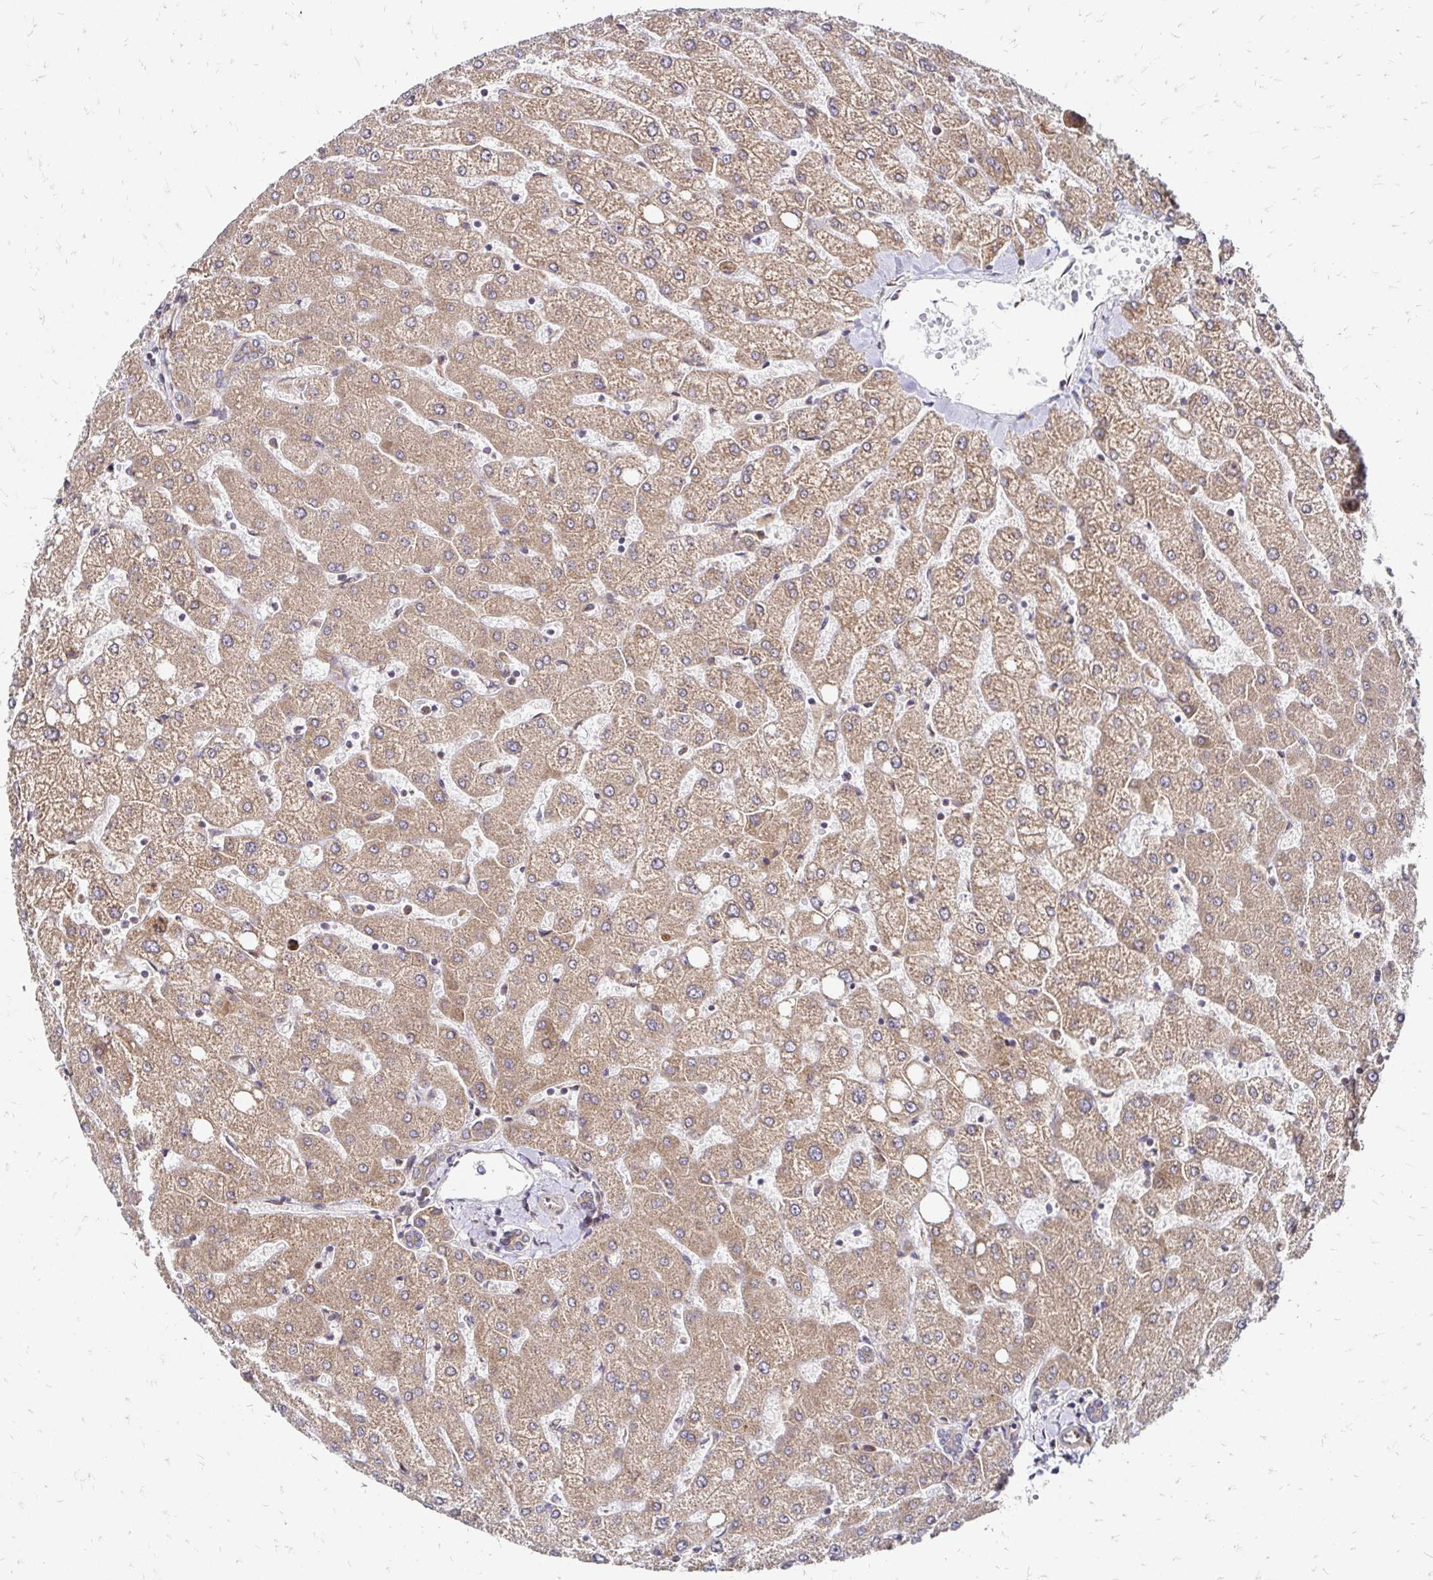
{"staining": {"intensity": "moderate", "quantity": ">75%", "location": "cytoplasmic/membranous"}, "tissue": "liver", "cell_type": "Cholangiocytes", "image_type": "normal", "snomed": [{"axis": "morphology", "description": "Normal tissue, NOS"}, {"axis": "topography", "description": "Liver"}], "caption": "Brown immunohistochemical staining in normal human liver displays moderate cytoplasmic/membranous staining in about >75% of cholangiocytes. The staining is performed using DAB brown chromogen to label protein expression. The nuclei are counter-stained blue using hematoxylin.", "gene": "ZW10", "patient": {"sex": "female", "age": 54}}